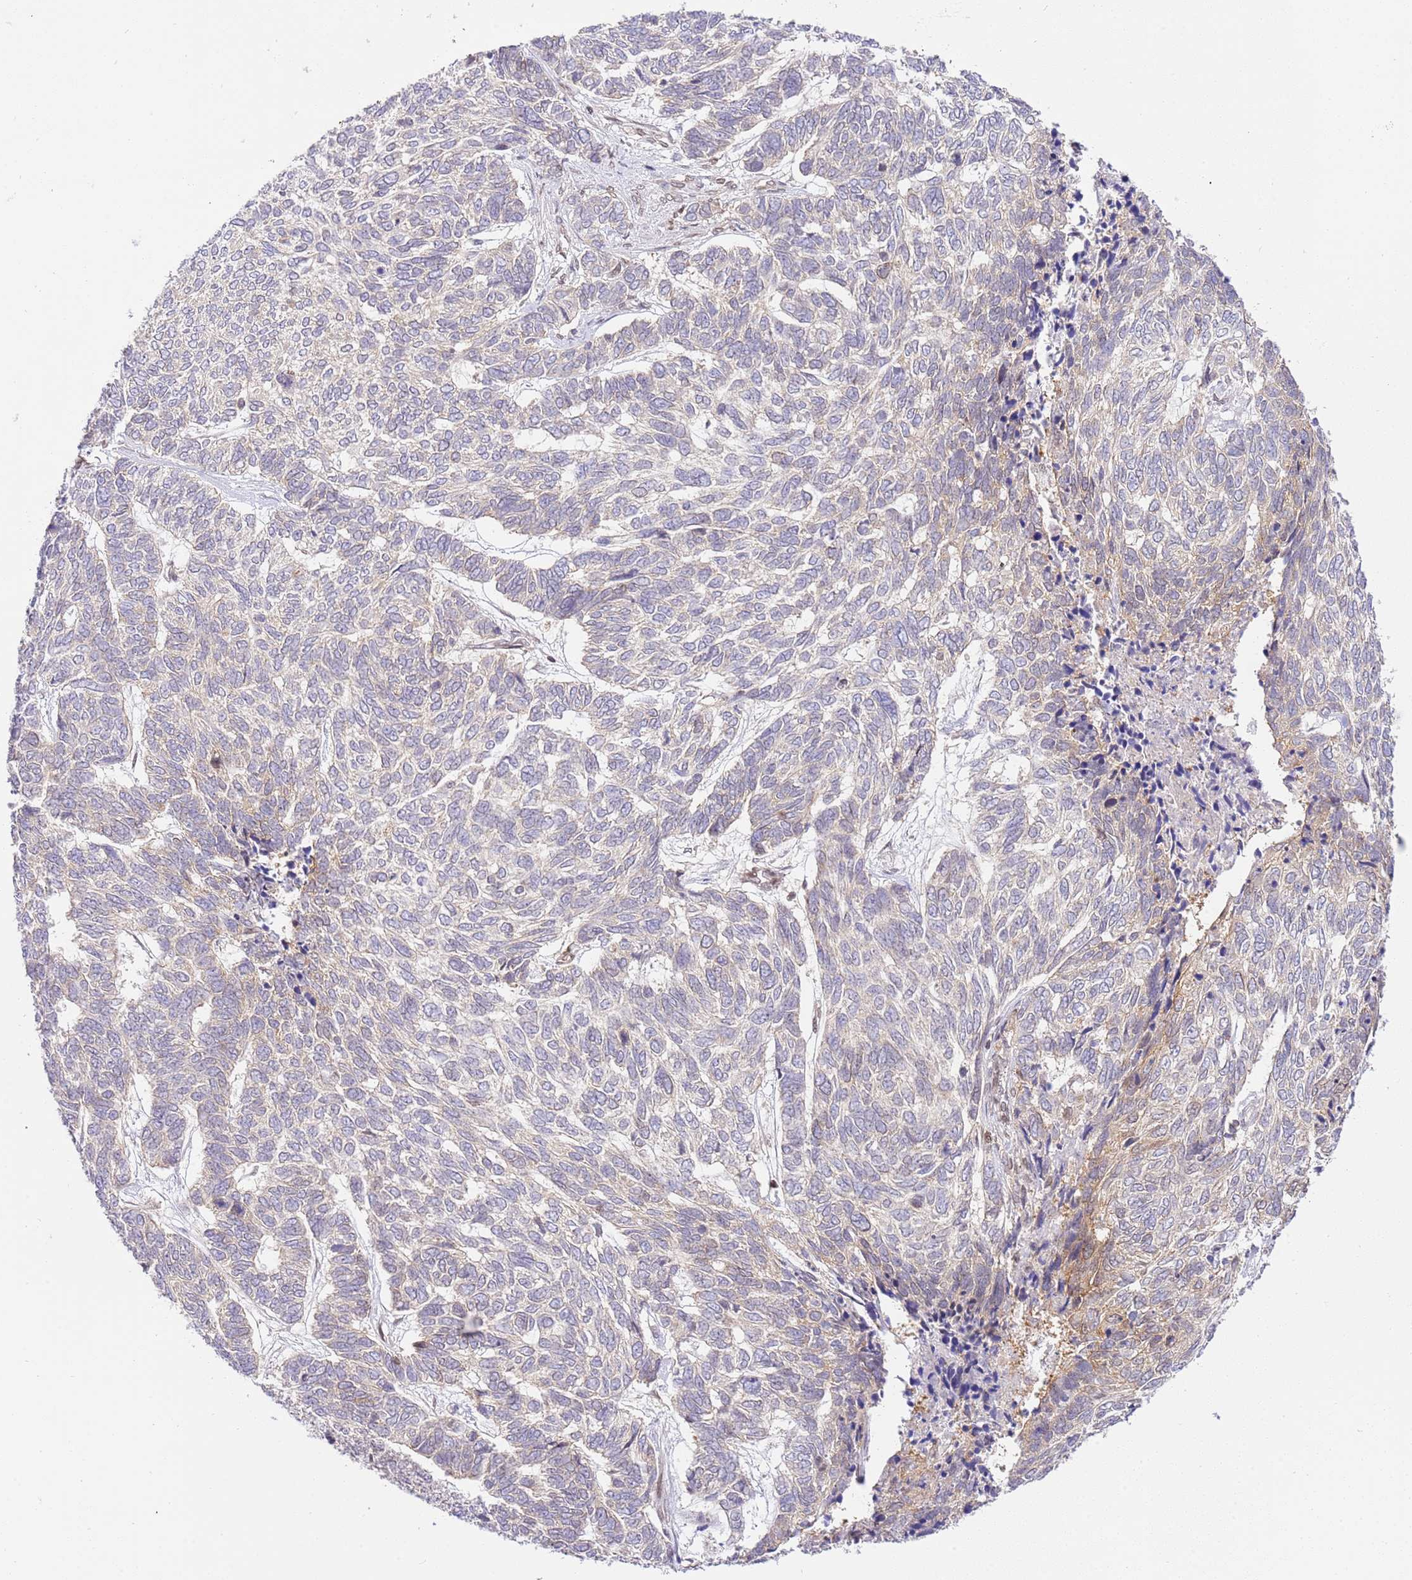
{"staining": {"intensity": "negative", "quantity": "none", "location": "none"}, "tissue": "skin cancer", "cell_type": "Tumor cells", "image_type": "cancer", "snomed": [{"axis": "morphology", "description": "Basal cell carcinoma"}, {"axis": "topography", "description": "Skin"}], "caption": "Immunohistochemistry (IHC) of human basal cell carcinoma (skin) demonstrates no expression in tumor cells.", "gene": "TRIM37", "patient": {"sex": "female", "age": 65}}